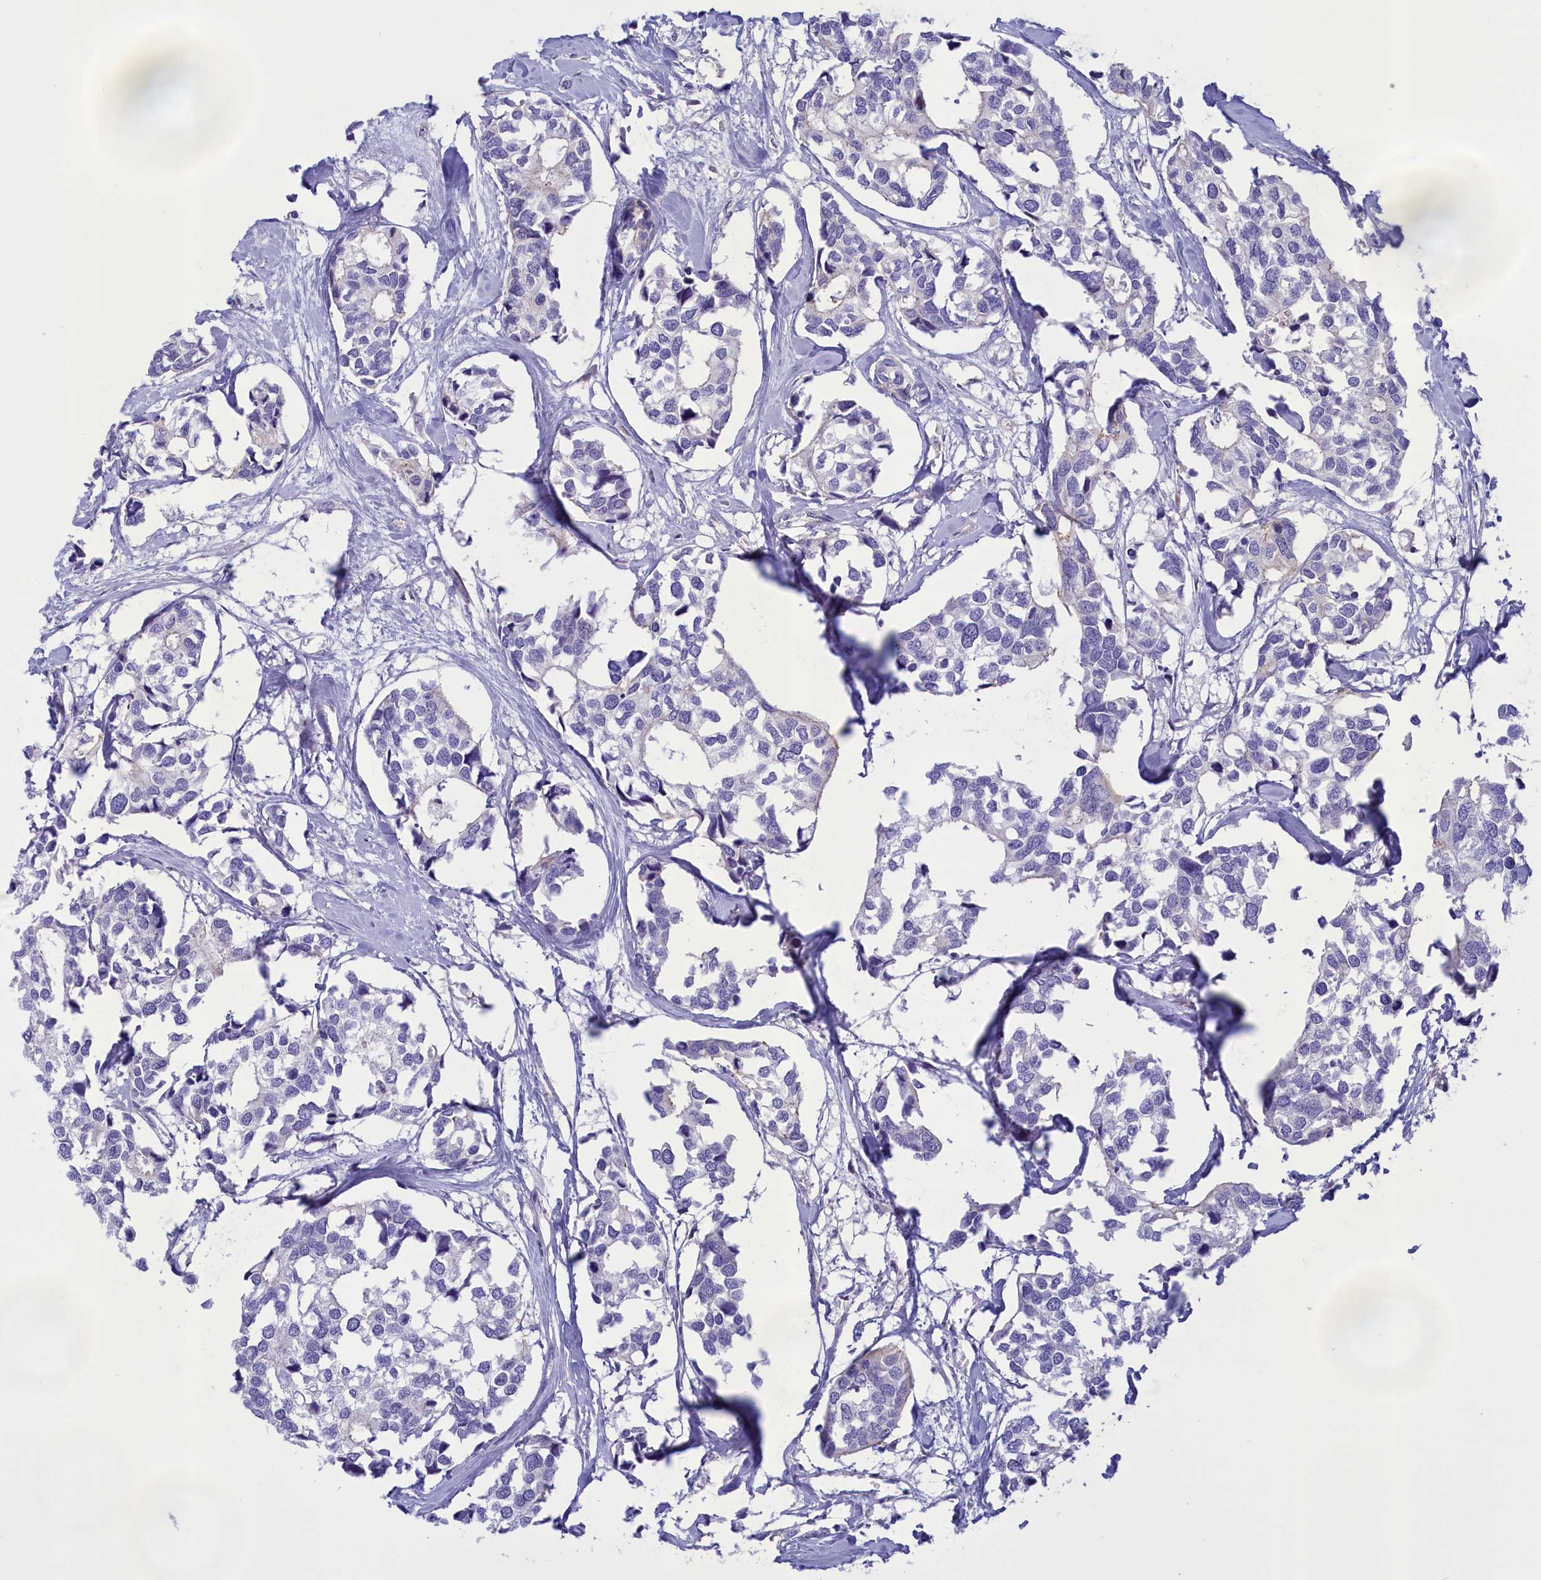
{"staining": {"intensity": "negative", "quantity": "none", "location": "none"}, "tissue": "breast cancer", "cell_type": "Tumor cells", "image_type": "cancer", "snomed": [{"axis": "morphology", "description": "Duct carcinoma"}, {"axis": "topography", "description": "Breast"}], "caption": "This is a histopathology image of immunohistochemistry (IHC) staining of intraductal carcinoma (breast), which shows no expression in tumor cells.", "gene": "CORO2A", "patient": {"sex": "female", "age": 83}}